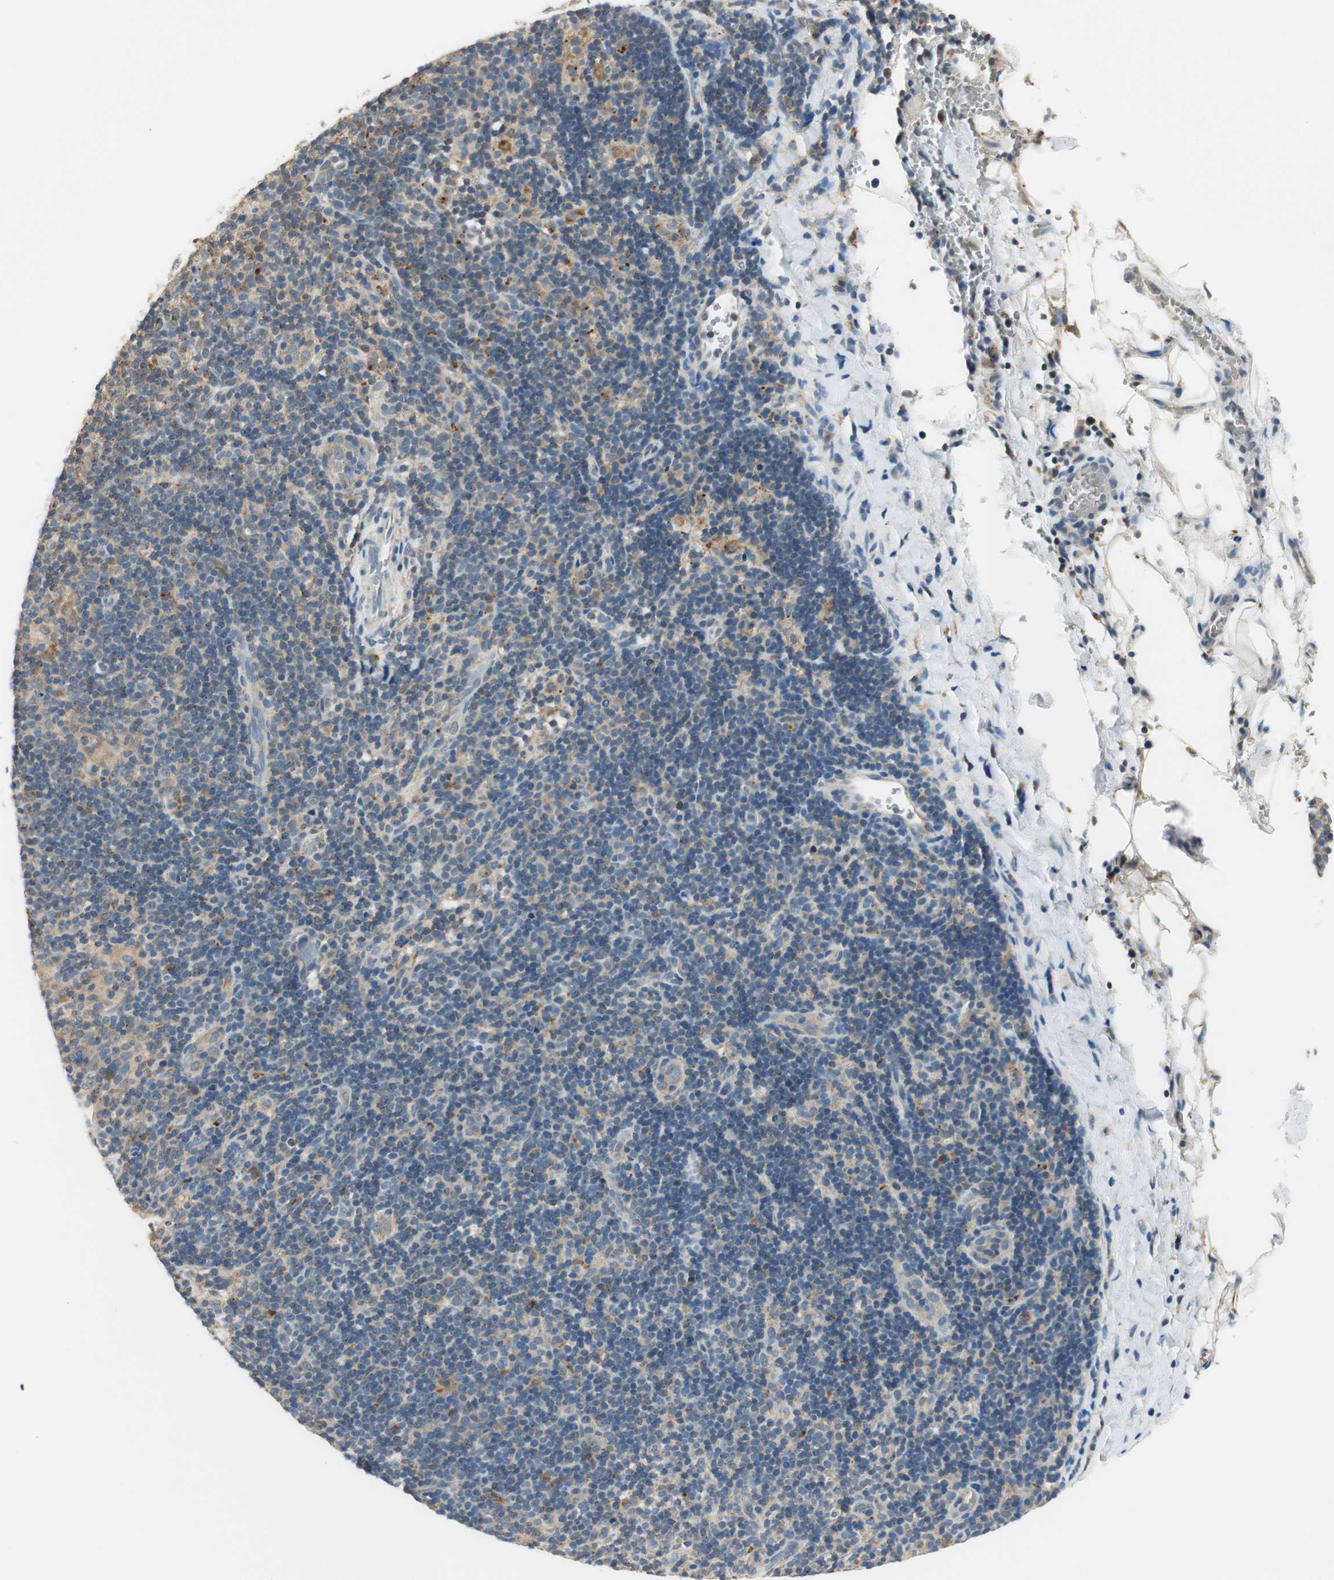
{"staining": {"intensity": "negative", "quantity": "none", "location": "none"}, "tissue": "lymphoma", "cell_type": "Tumor cells", "image_type": "cancer", "snomed": [{"axis": "morphology", "description": "Hodgkin's disease, NOS"}, {"axis": "topography", "description": "Lymph node"}], "caption": "A micrograph of Hodgkin's disease stained for a protein demonstrates no brown staining in tumor cells.", "gene": "NIT1", "patient": {"sex": "female", "age": 57}}